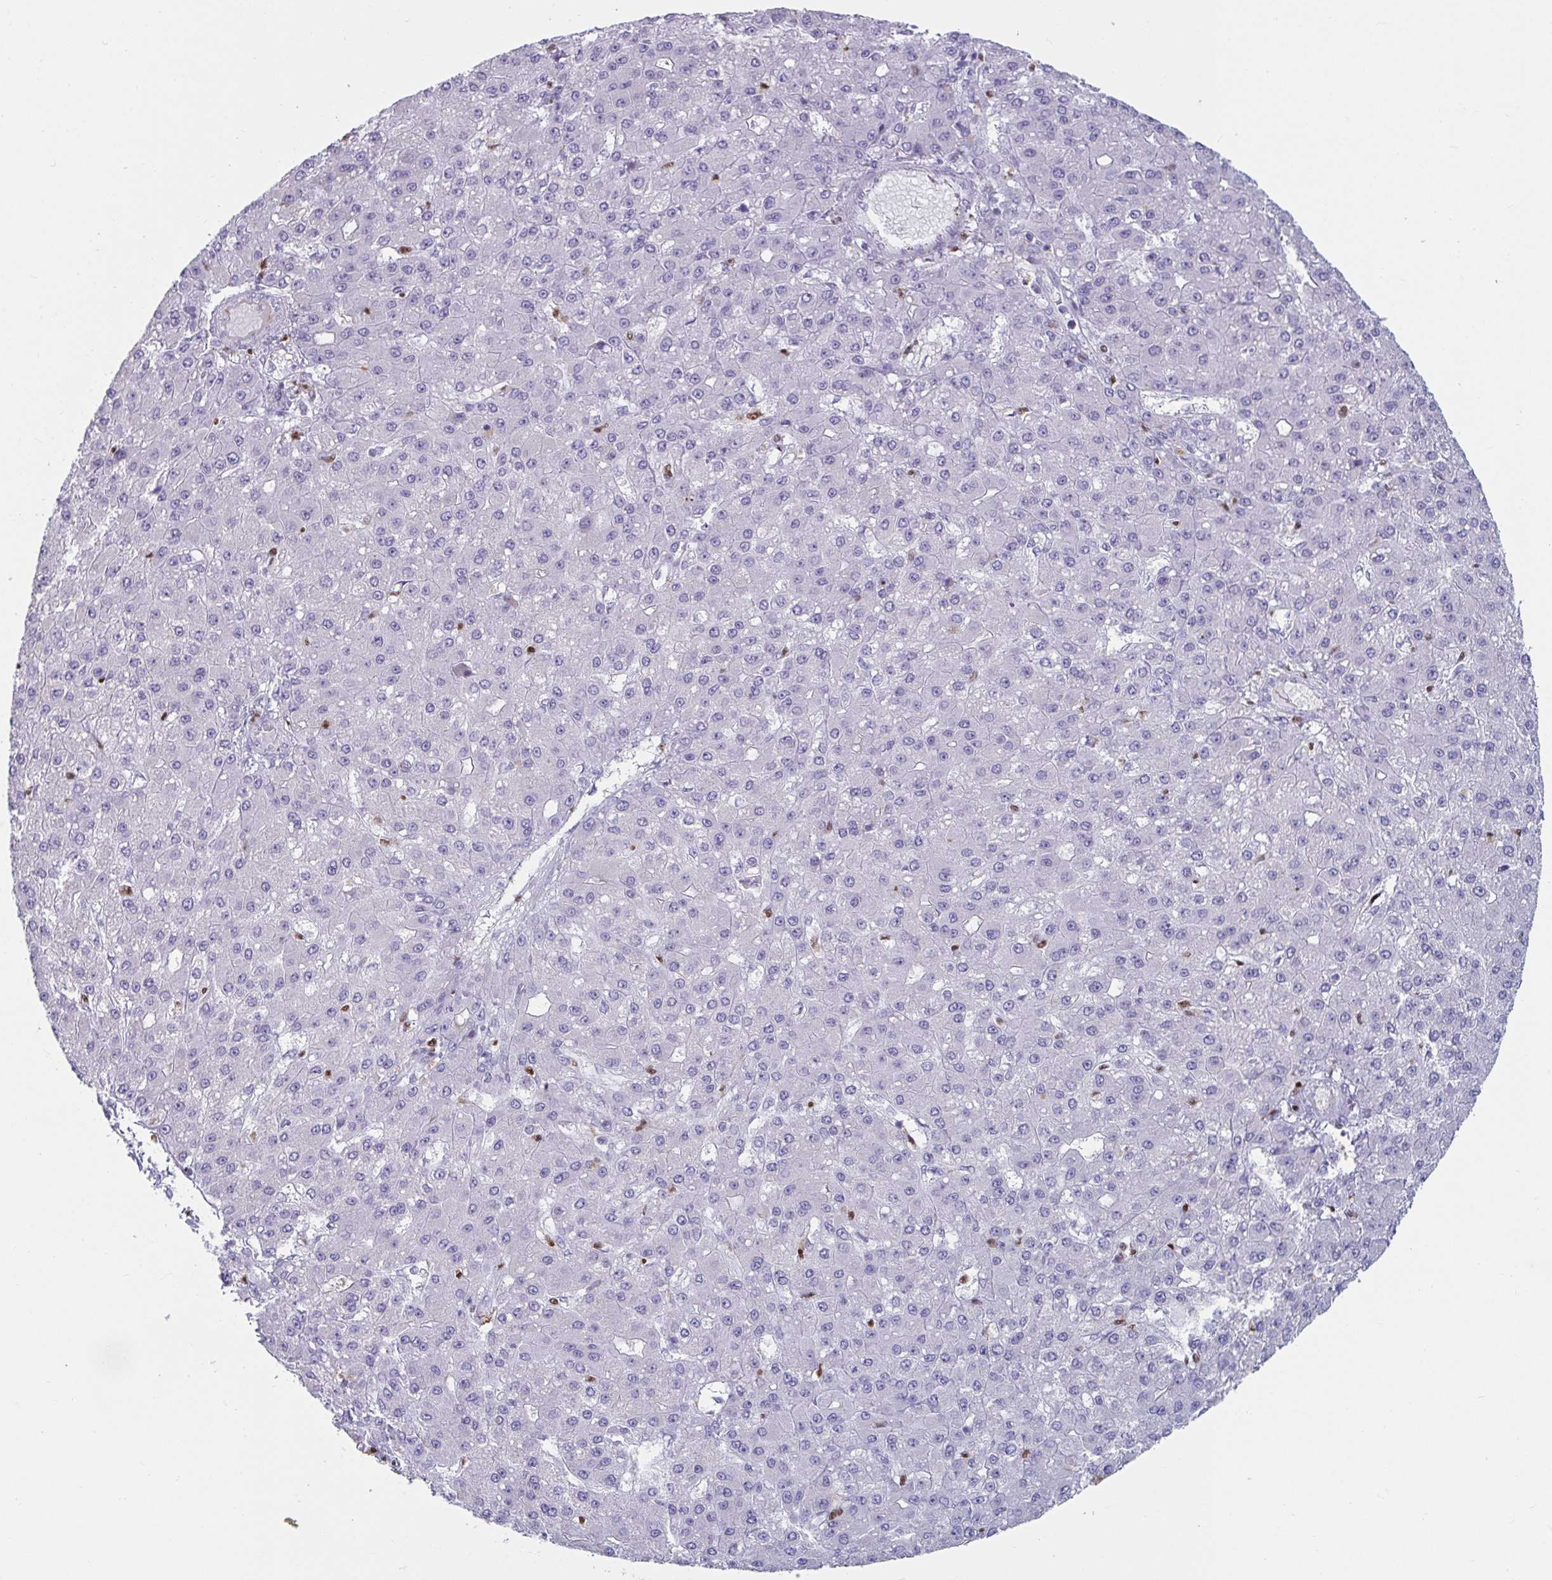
{"staining": {"intensity": "negative", "quantity": "none", "location": "none"}, "tissue": "liver cancer", "cell_type": "Tumor cells", "image_type": "cancer", "snomed": [{"axis": "morphology", "description": "Carcinoma, Hepatocellular, NOS"}, {"axis": "topography", "description": "Liver"}], "caption": "Tumor cells show no significant positivity in liver hepatocellular carcinoma. Nuclei are stained in blue.", "gene": "ZNF586", "patient": {"sex": "male", "age": 67}}